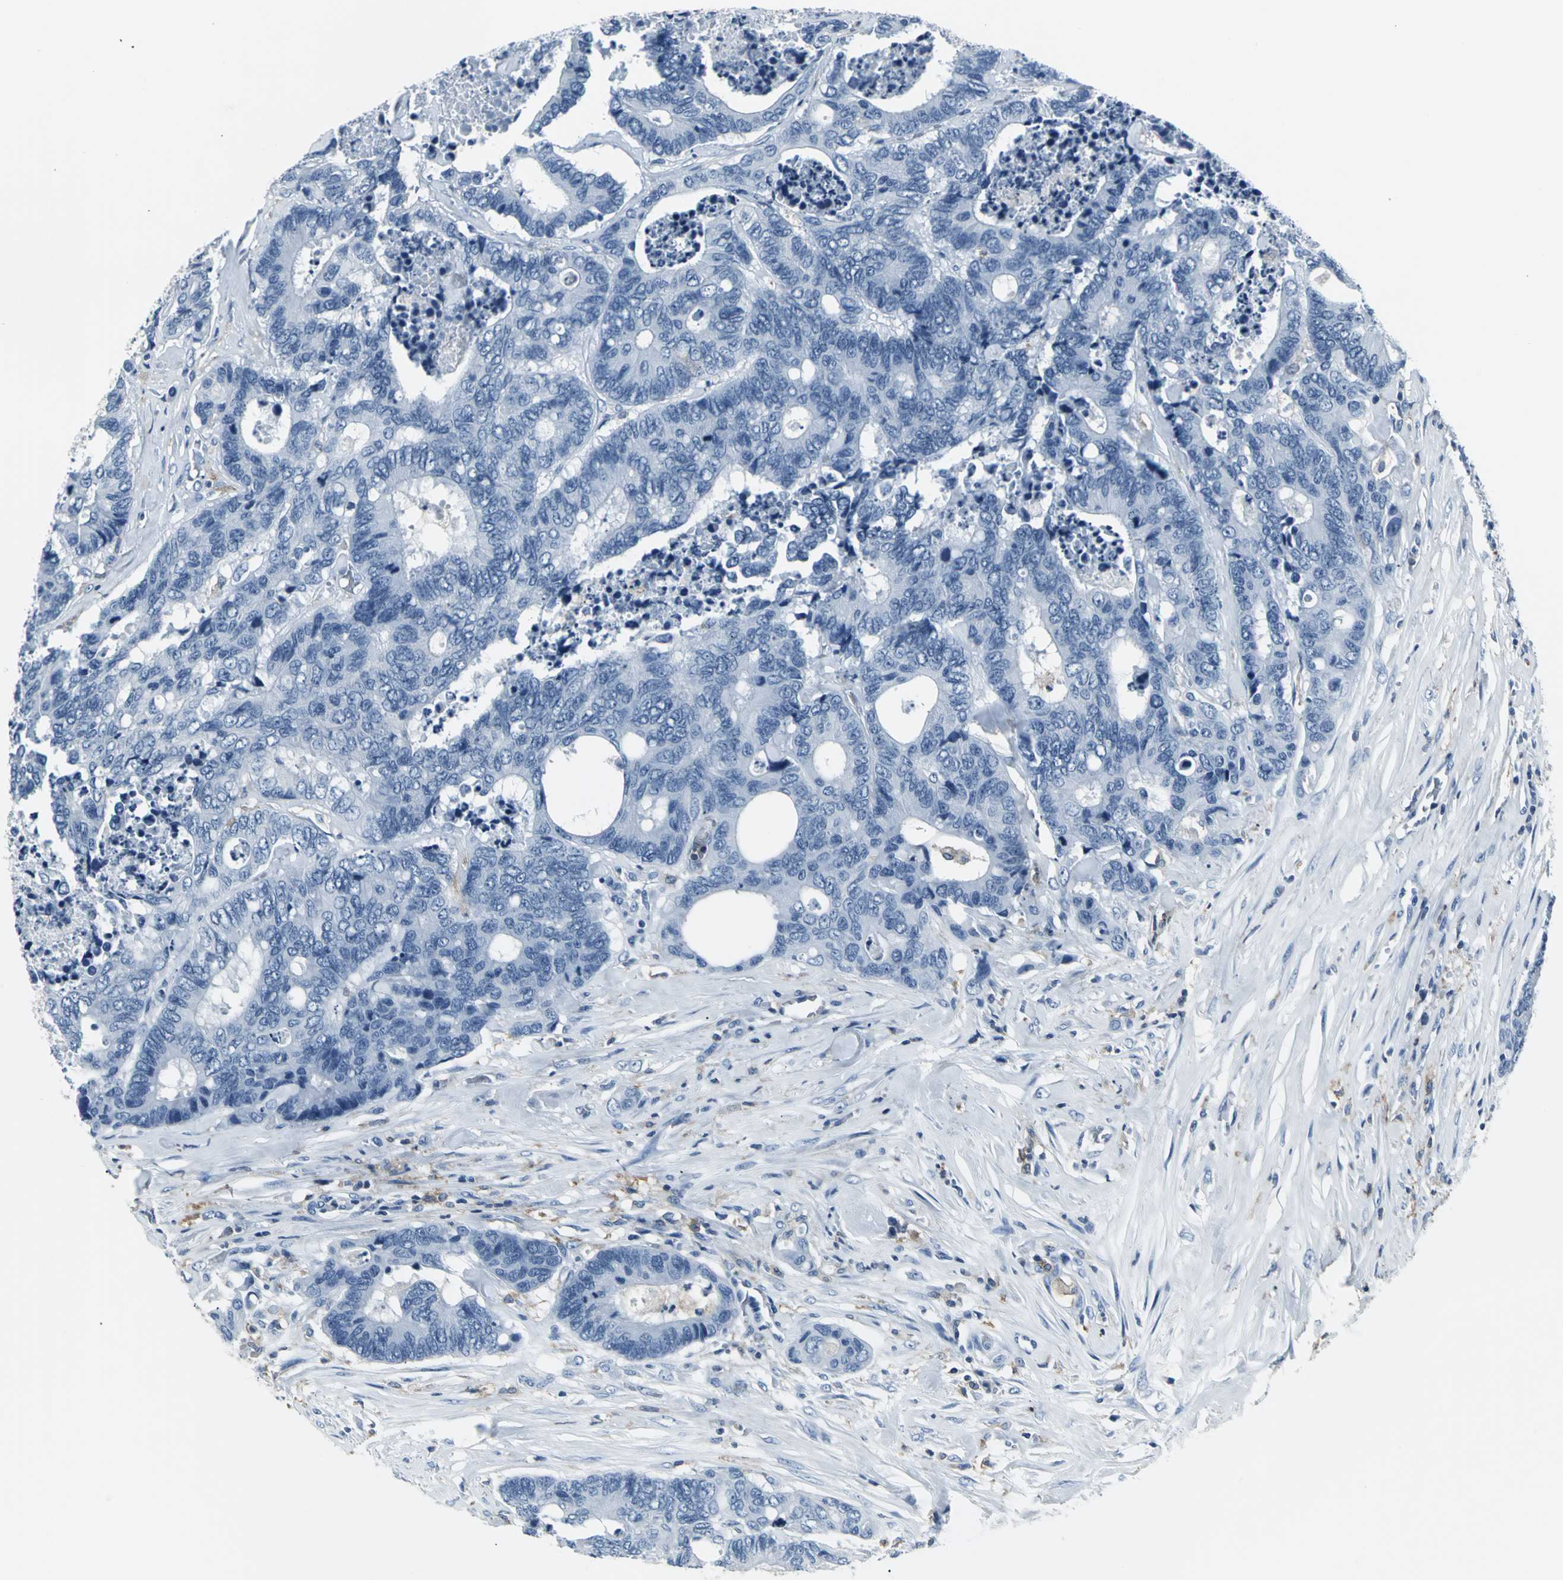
{"staining": {"intensity": "negative", "quantity": "none", "location": "none"}, "tissue": "colorectal cancer", "cell_type": "Tumor cells", "image_type": "cancer", "snomed": [{"axis": "morphology", "description": "Adenocarcinoma, NOS"}, {"axis": "topography", "description": "Rectum"}], "caption": "Colorectal adenocarcinoma was stained to show a protein in brown. There is no significant expression in tumor cells. (DAB (3,3'-diaminobenzidine) immunohistochemistry visualized using brightfield microscopy, high magnification).", "gene": "IQGAP2", "patient": {"sex": "male", "age": 55}}